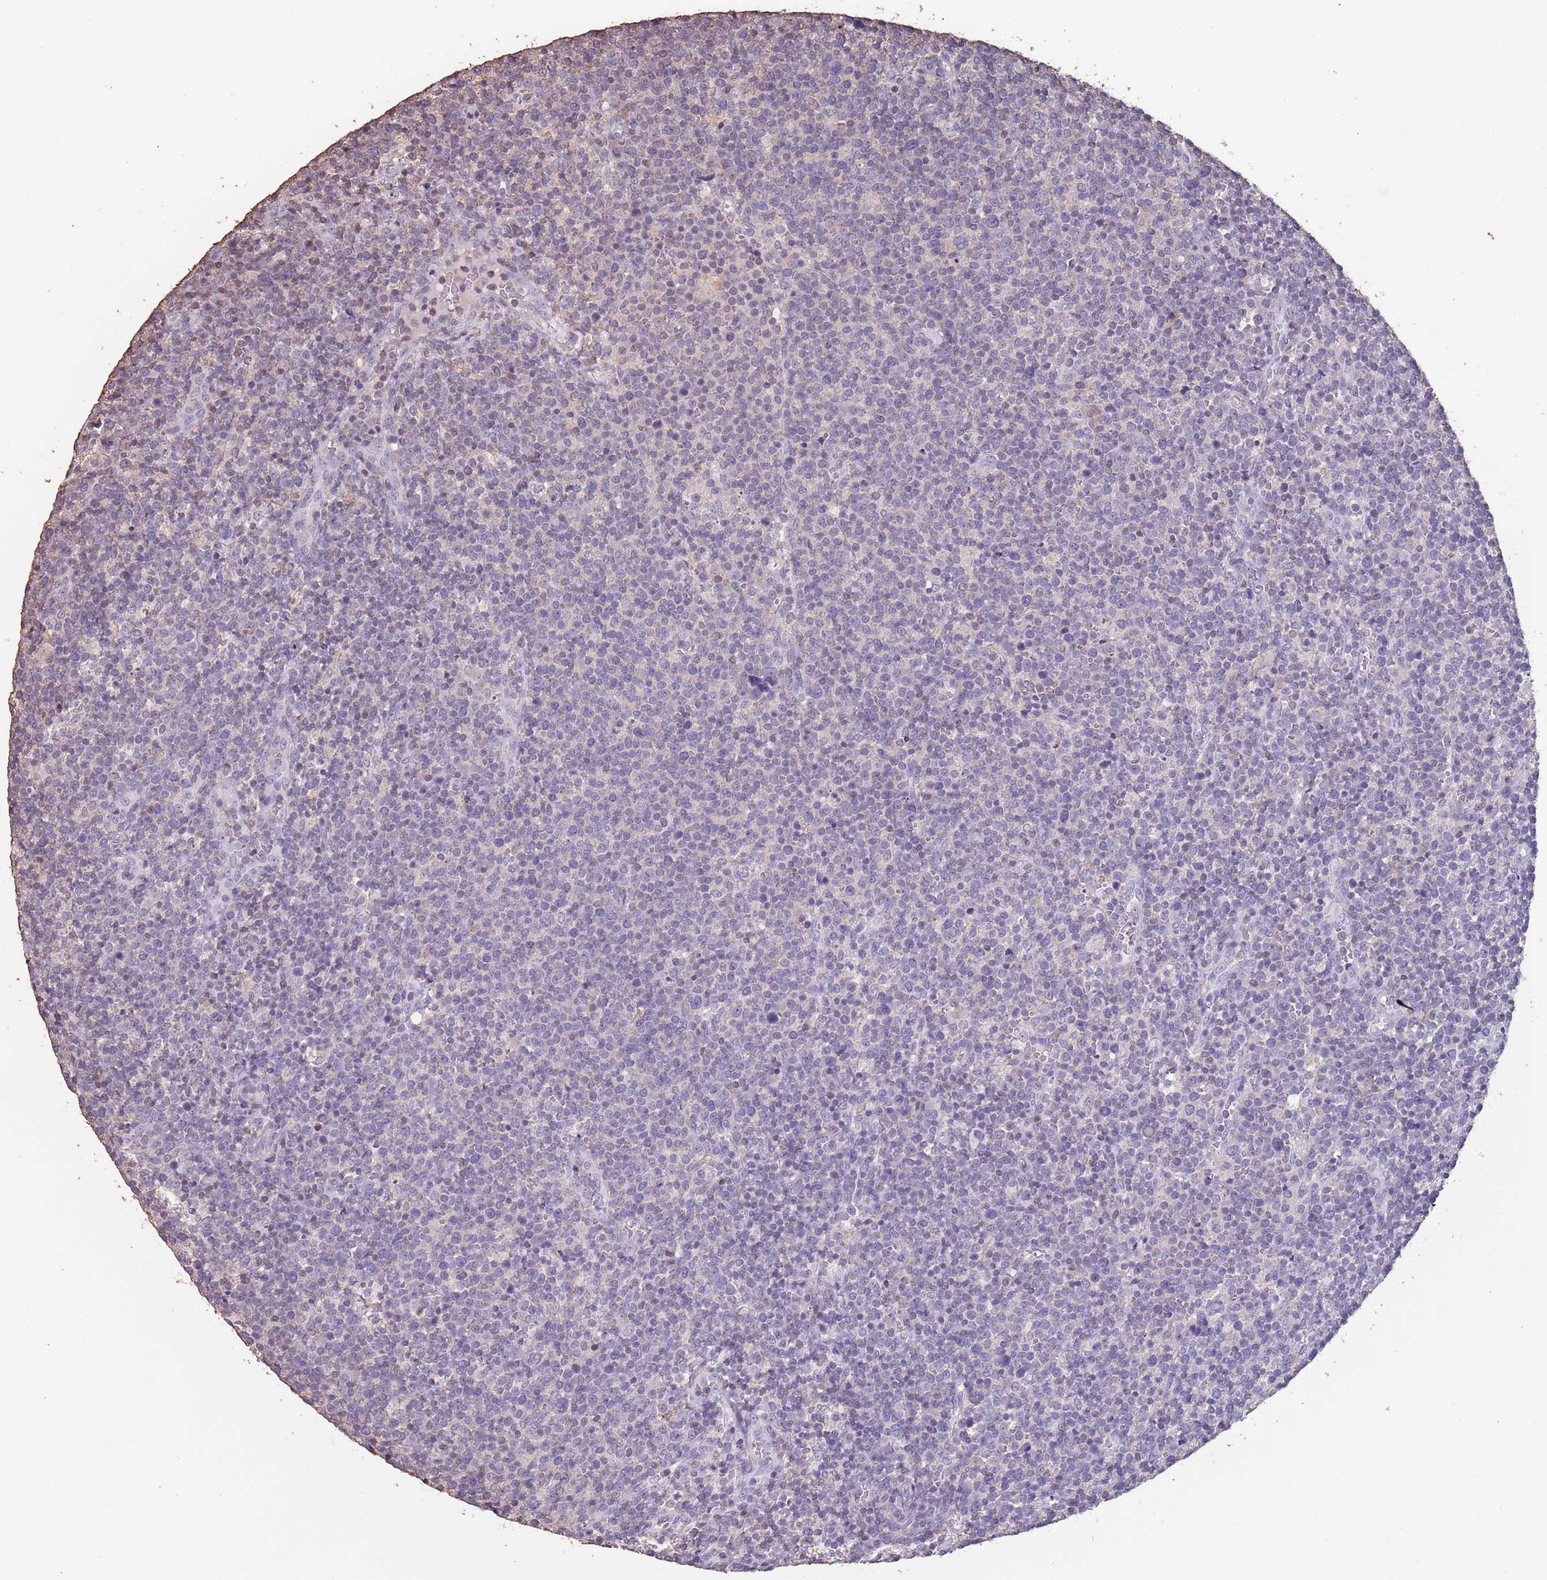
{"staining": {"intensity": "negative", "quantity": "none", "location": "none"}, "tissue": "lymphoma", "cell_type": "Tumor cells", "image_type": "cancer", "snomed": [{"axis": "morphology", "description": "Malignant lymphoma, non-Hodgkin's type, High grade"}, {"axis": "topography", "description": "Lymph node"}], "caption": "Histopathology image shows no significant protein expression in tumor cells of malignant lymphoma, non-Hodgkin's type (high-grade).", "gene": "SUN5", "patient": {"sex": "male", "age": 61}}